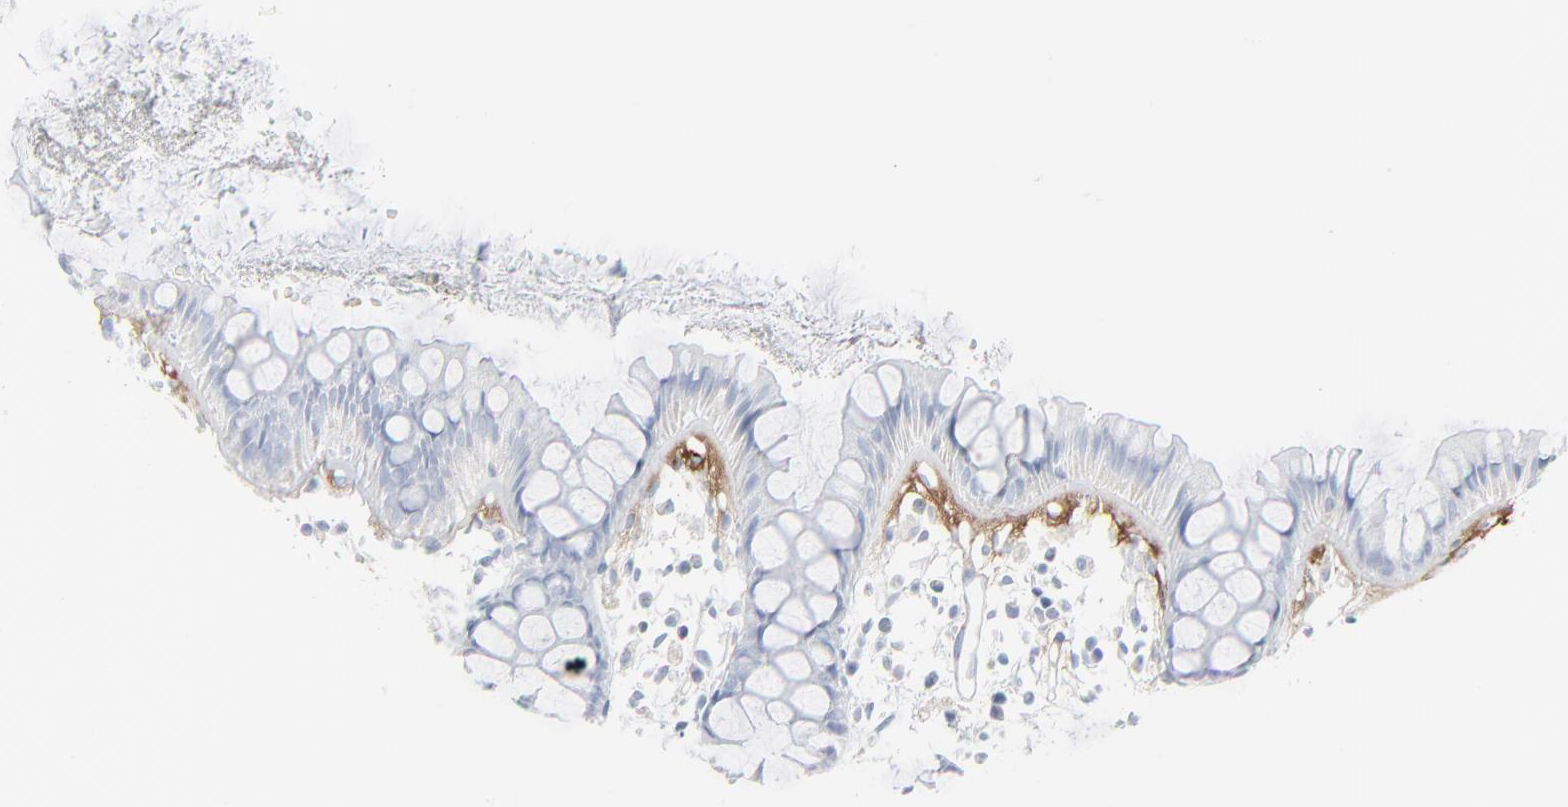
{"staining": {"intensity": "negative", "quantity": "none", "location": "none"}, "tissue": "rectum", "cell_type": "Glandular cells", "image_type": "normal", "snomed": [{"axis": "morphology", "description": "Normal tissue, NOS"}, {"axis": "topography", "description": "Rectum"}], "caption": "Immunohistochemistry (IHC) micrograph of normal rectum: human rectum stained with DAB (3,3'-diaminobenzidine) reveals no significant protein staining in glandular cells. Brightfield microscopy of IHC stained with DAB (3,3'-diaminobenzidine) (brown) and hematoxylin (blue), captured at high magnification.", "gene": "BGN", "patient": {"sex": "female", "age": 66}}